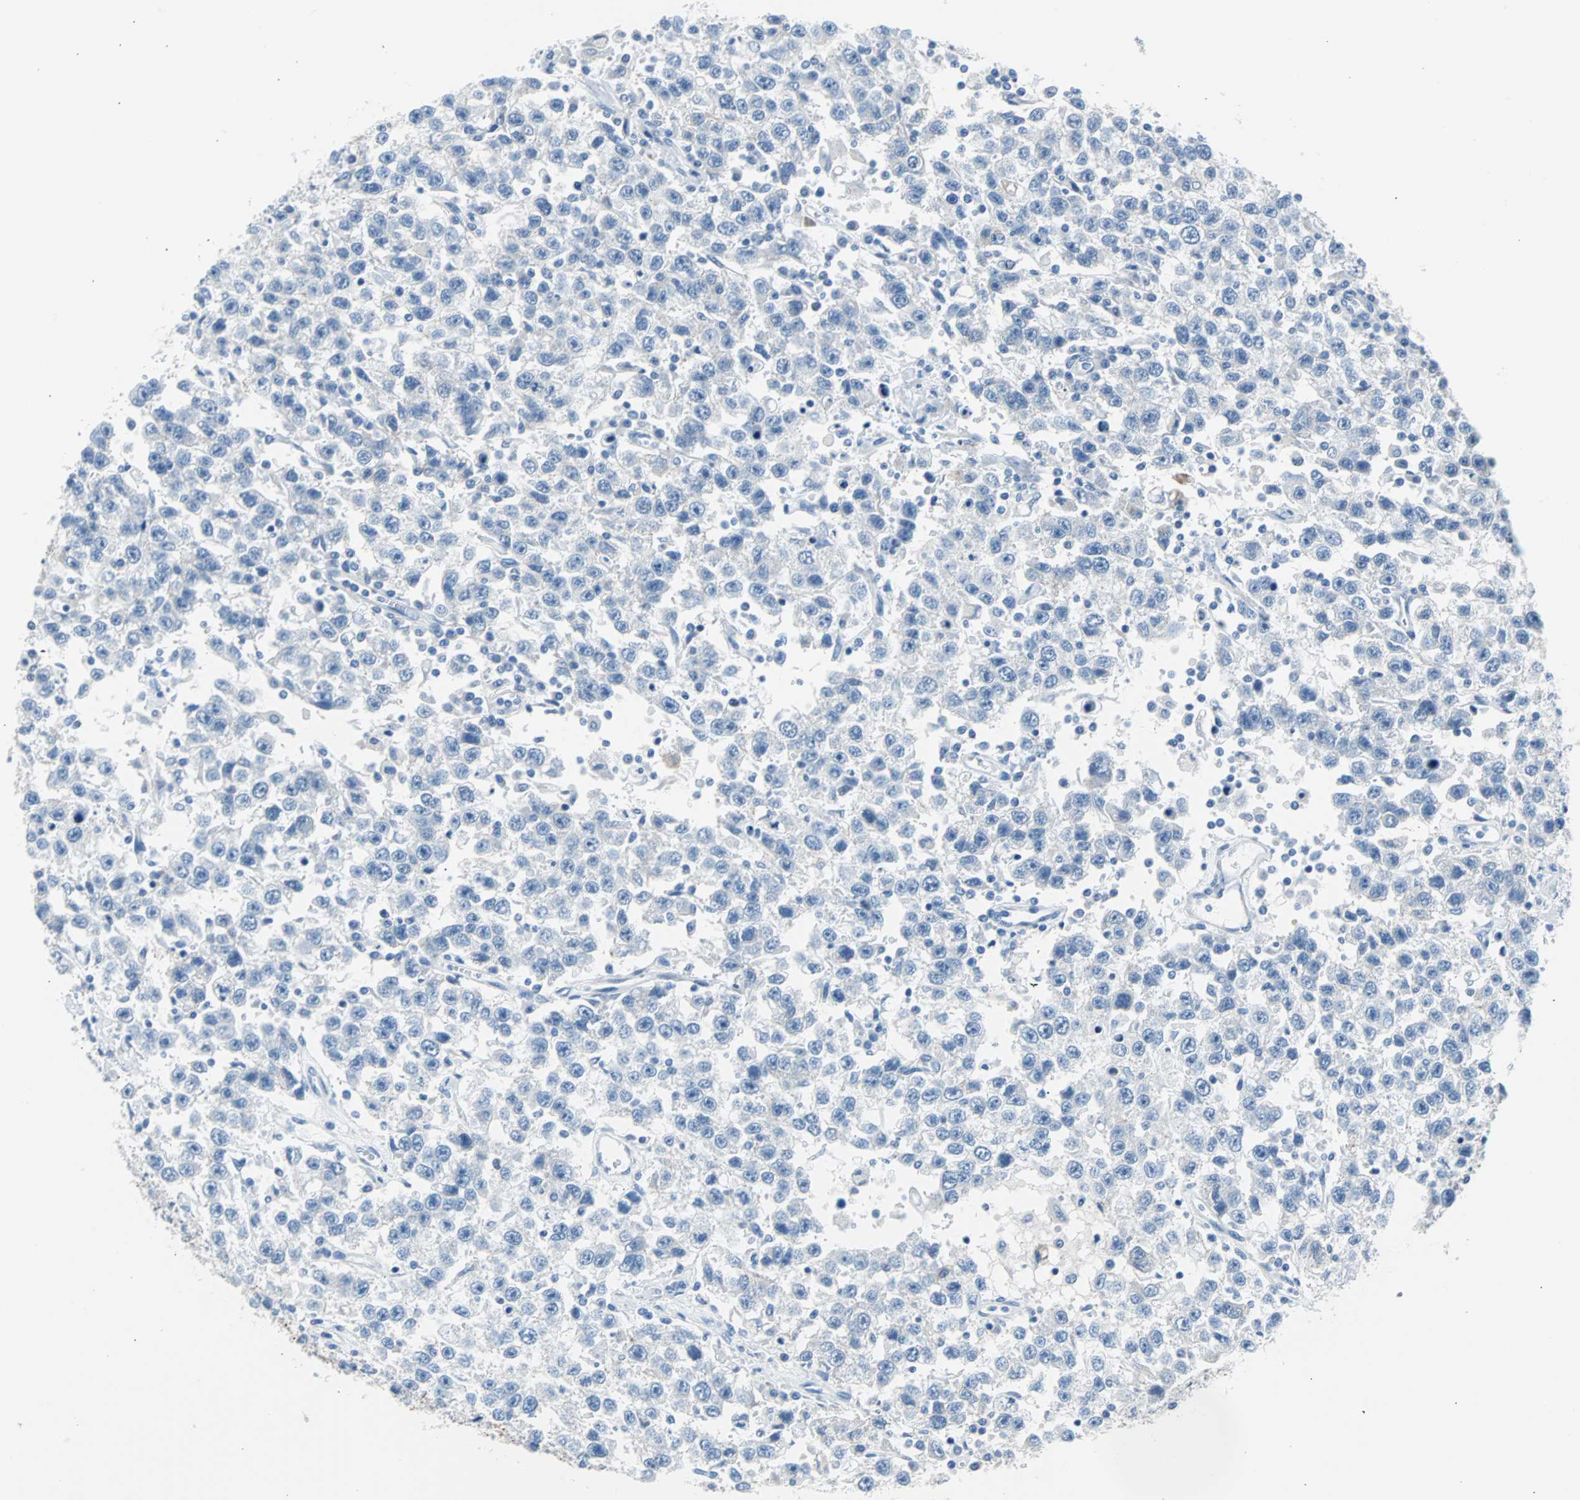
{"staining": {"intensity": "negative", "quantity": "none", "location": "none"}, "tissue": "testis cancer", "cell_type": "Tumor cells", "image_type": "cancer", "snomed": [{"axis": "morphology", "description": "Seminoma, NOS"}, {"axis": "topography", "description": "Testis"}], "caption": "IHC of human seminoma (testis) reveals no expression in tumor cells.", "gene": "KRT7", "patient": {"sex": "male", "age": 41}}